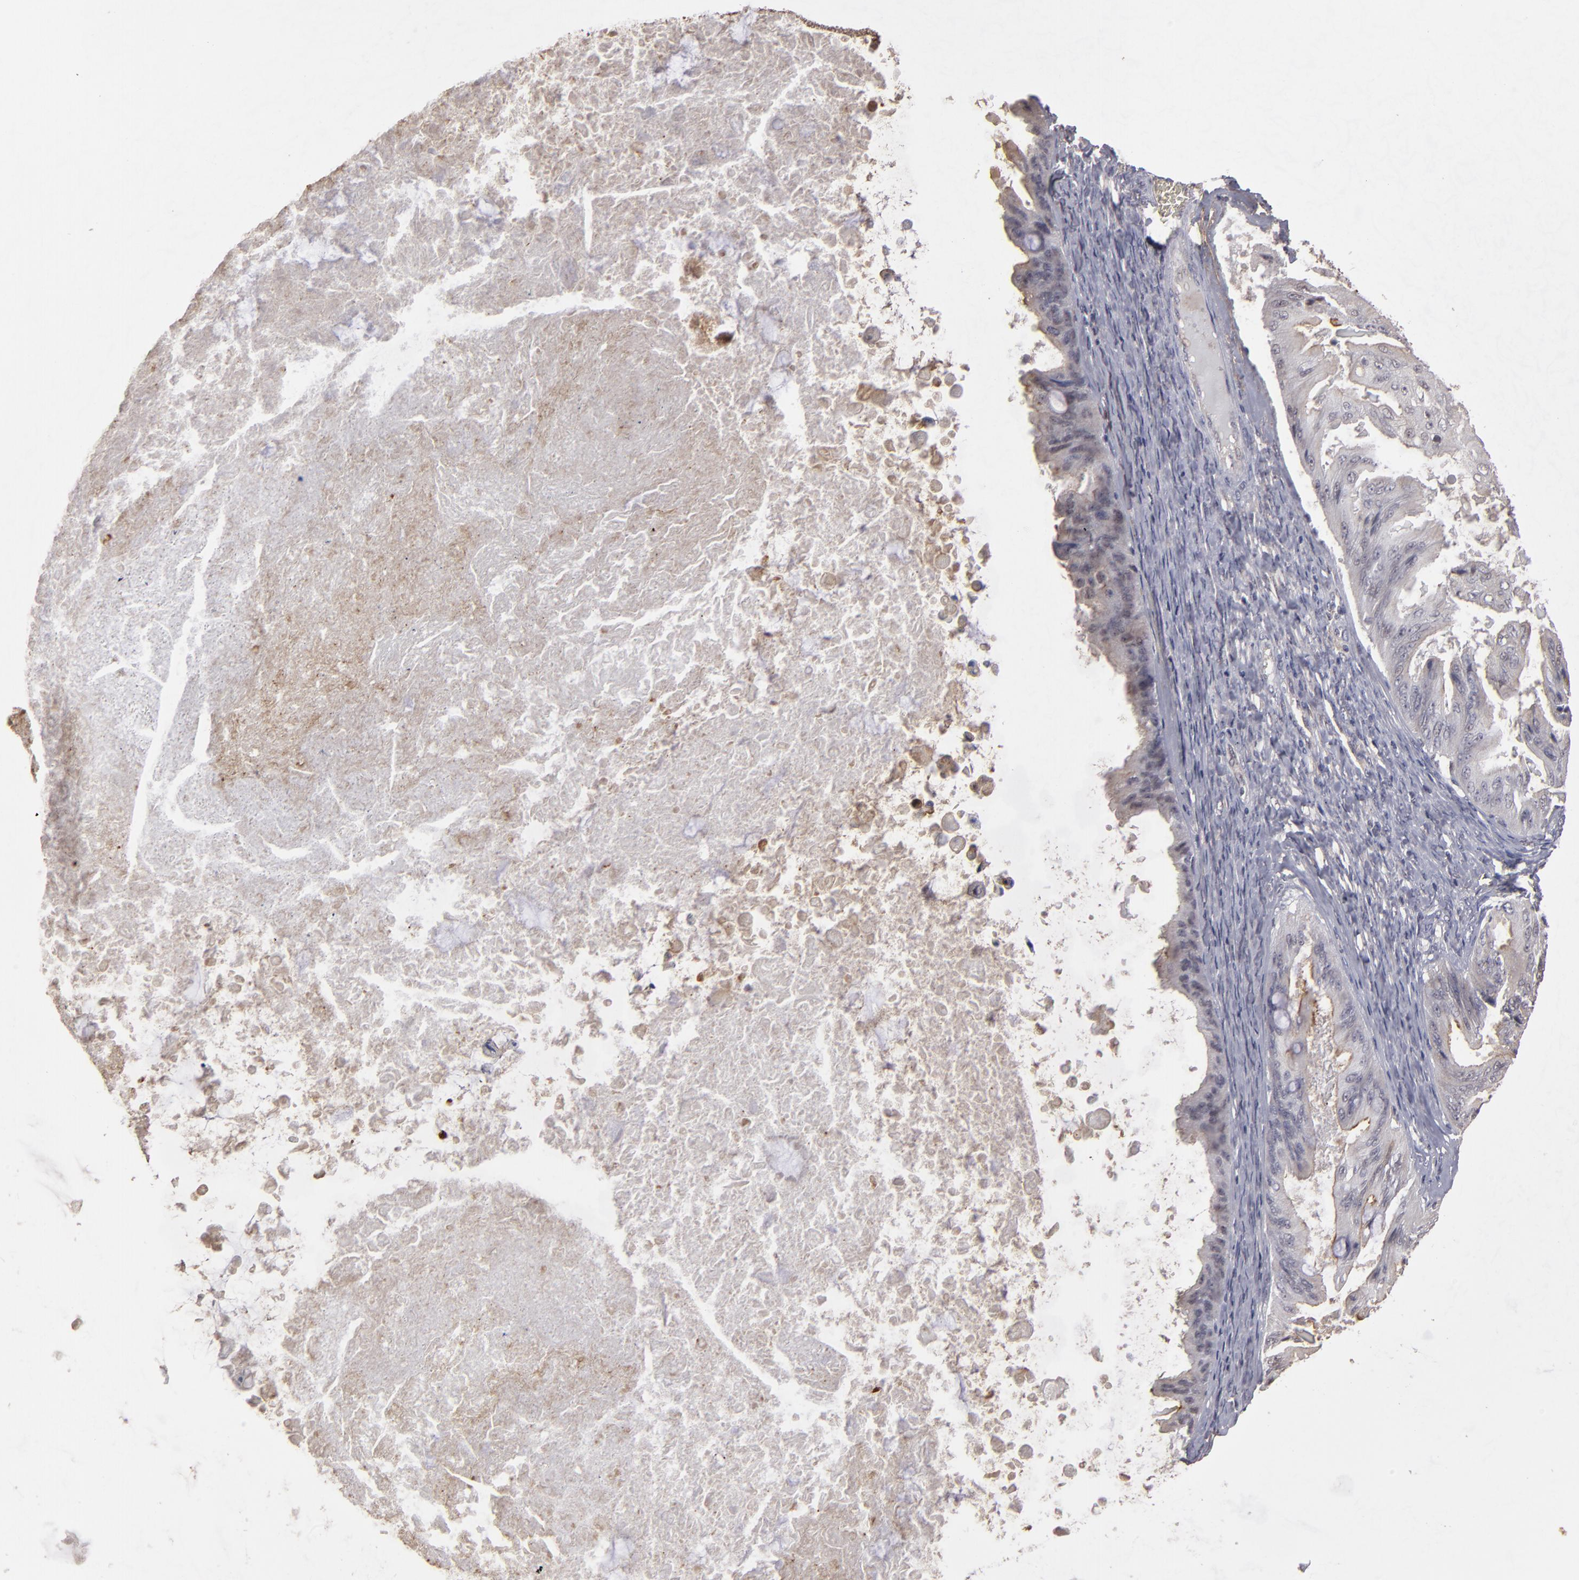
{"staining": {"intensity": "weak", "quantity": "25%-75%", "location": "cytoplasmic/membranous"}, "tissue": "ovarian cancer", "cell_type": "Tumor cells", "image_type": "cancer", "snomed": [{"axis": "morphology", "description": "Cystadenocarcinoma, mucinous, NOS"}, {"axis": "topography", "description": "Ovary"}], "caption": "The photomicrograph demonstrates immunohistochemical staining of ovarian cancer (mucinous cystadenocarcinoma). There is weak cytoplasmic/membranous staining is present in approximately 25%-75% of tumor cells.", "gene": "CD55", "patient": {"sex": "female", "age": 37}}